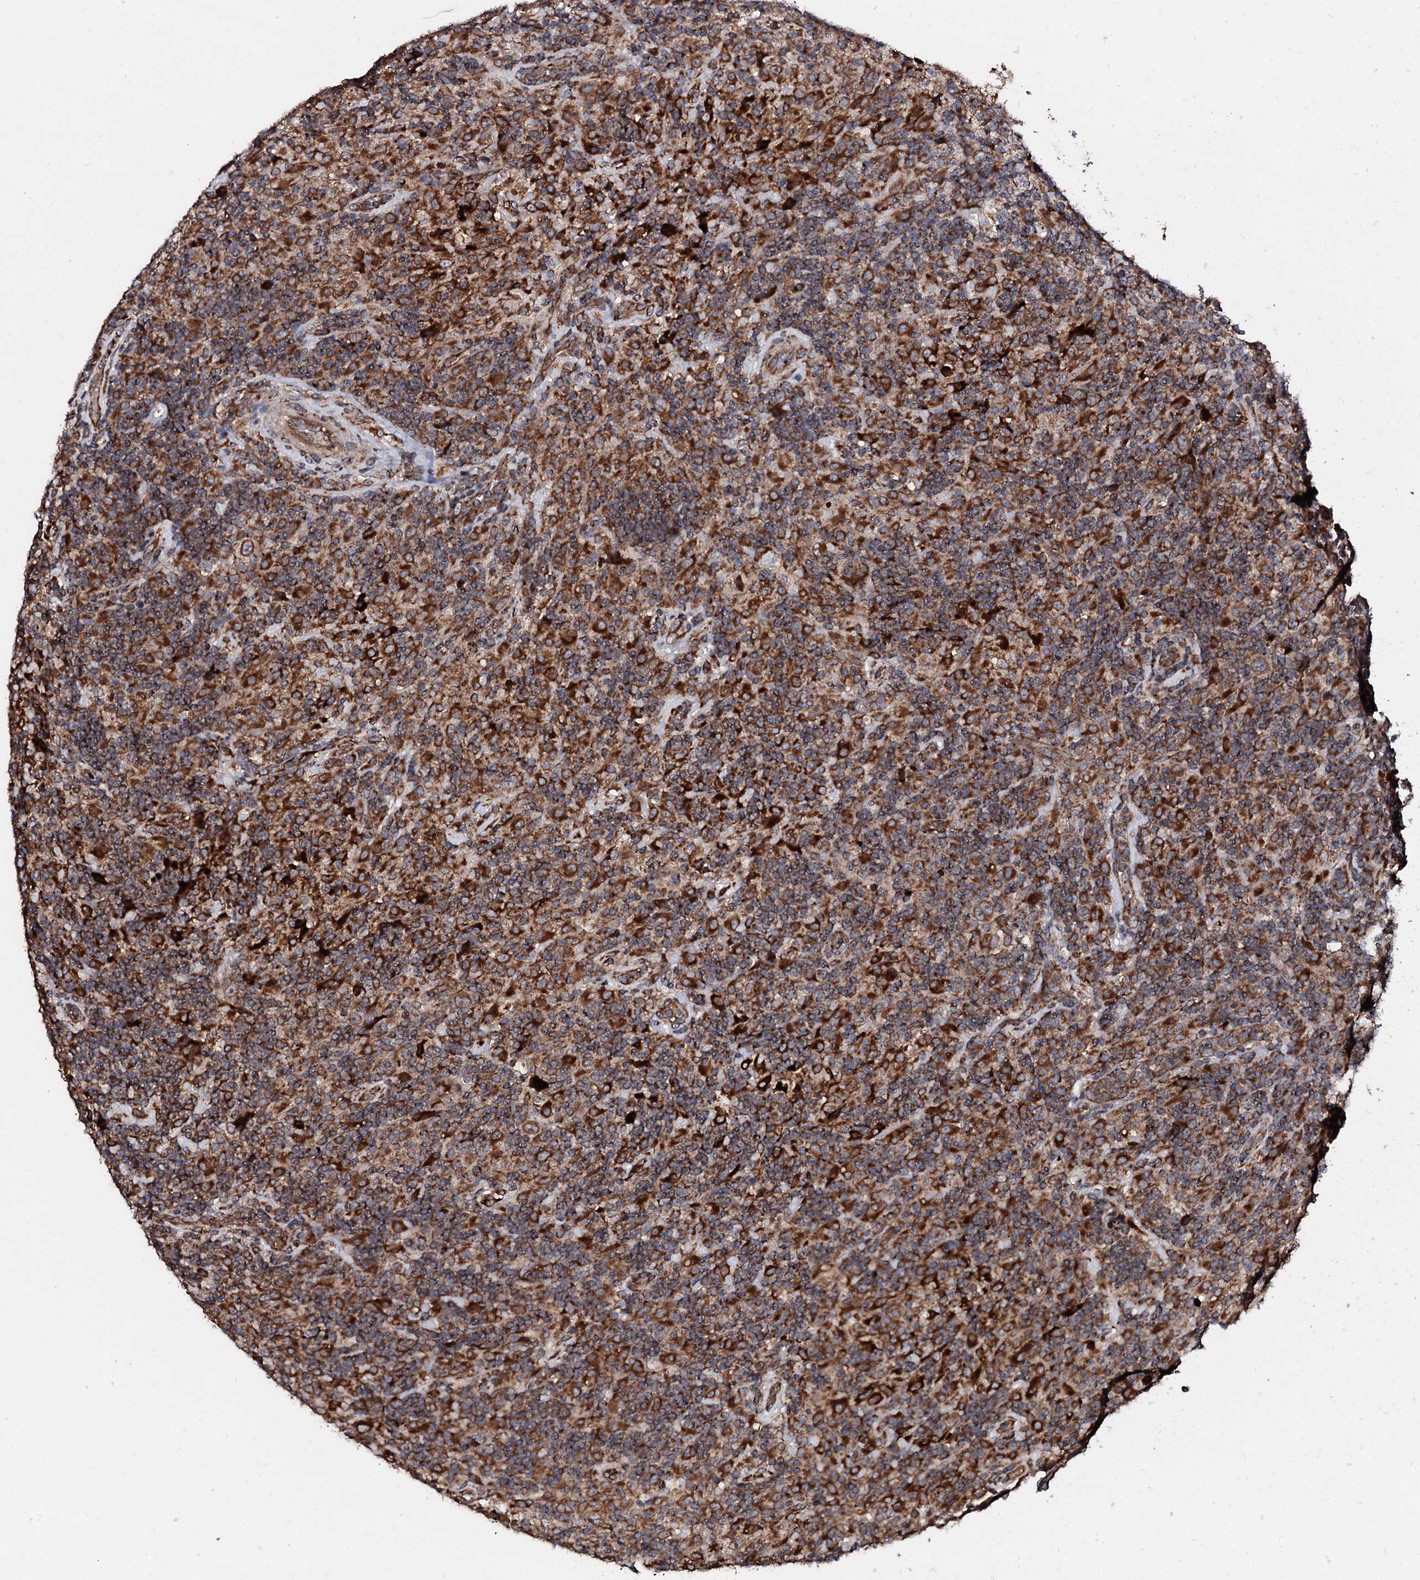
{"staining": {"intensity": "moderate", "quantity": ">75%", "location": "cytoplasmic/membranous"}, "tissue": "lymphoma", "cell_type": "Tumor cells", "image_type": "cancer", "snomed": [{"axis": "morphology", "description": "Hodgkin's disease, NOS"}, {"axis": "topography", "description": "Lymph node"}], "caption": "A histopathology image of Hodgkin's disease stained for a protein shows moderate cytoplasmic/membranous brown staining in tumor cells.", "gene": "SDHAF2", "patient": {"sex": "male", "age": 70}}